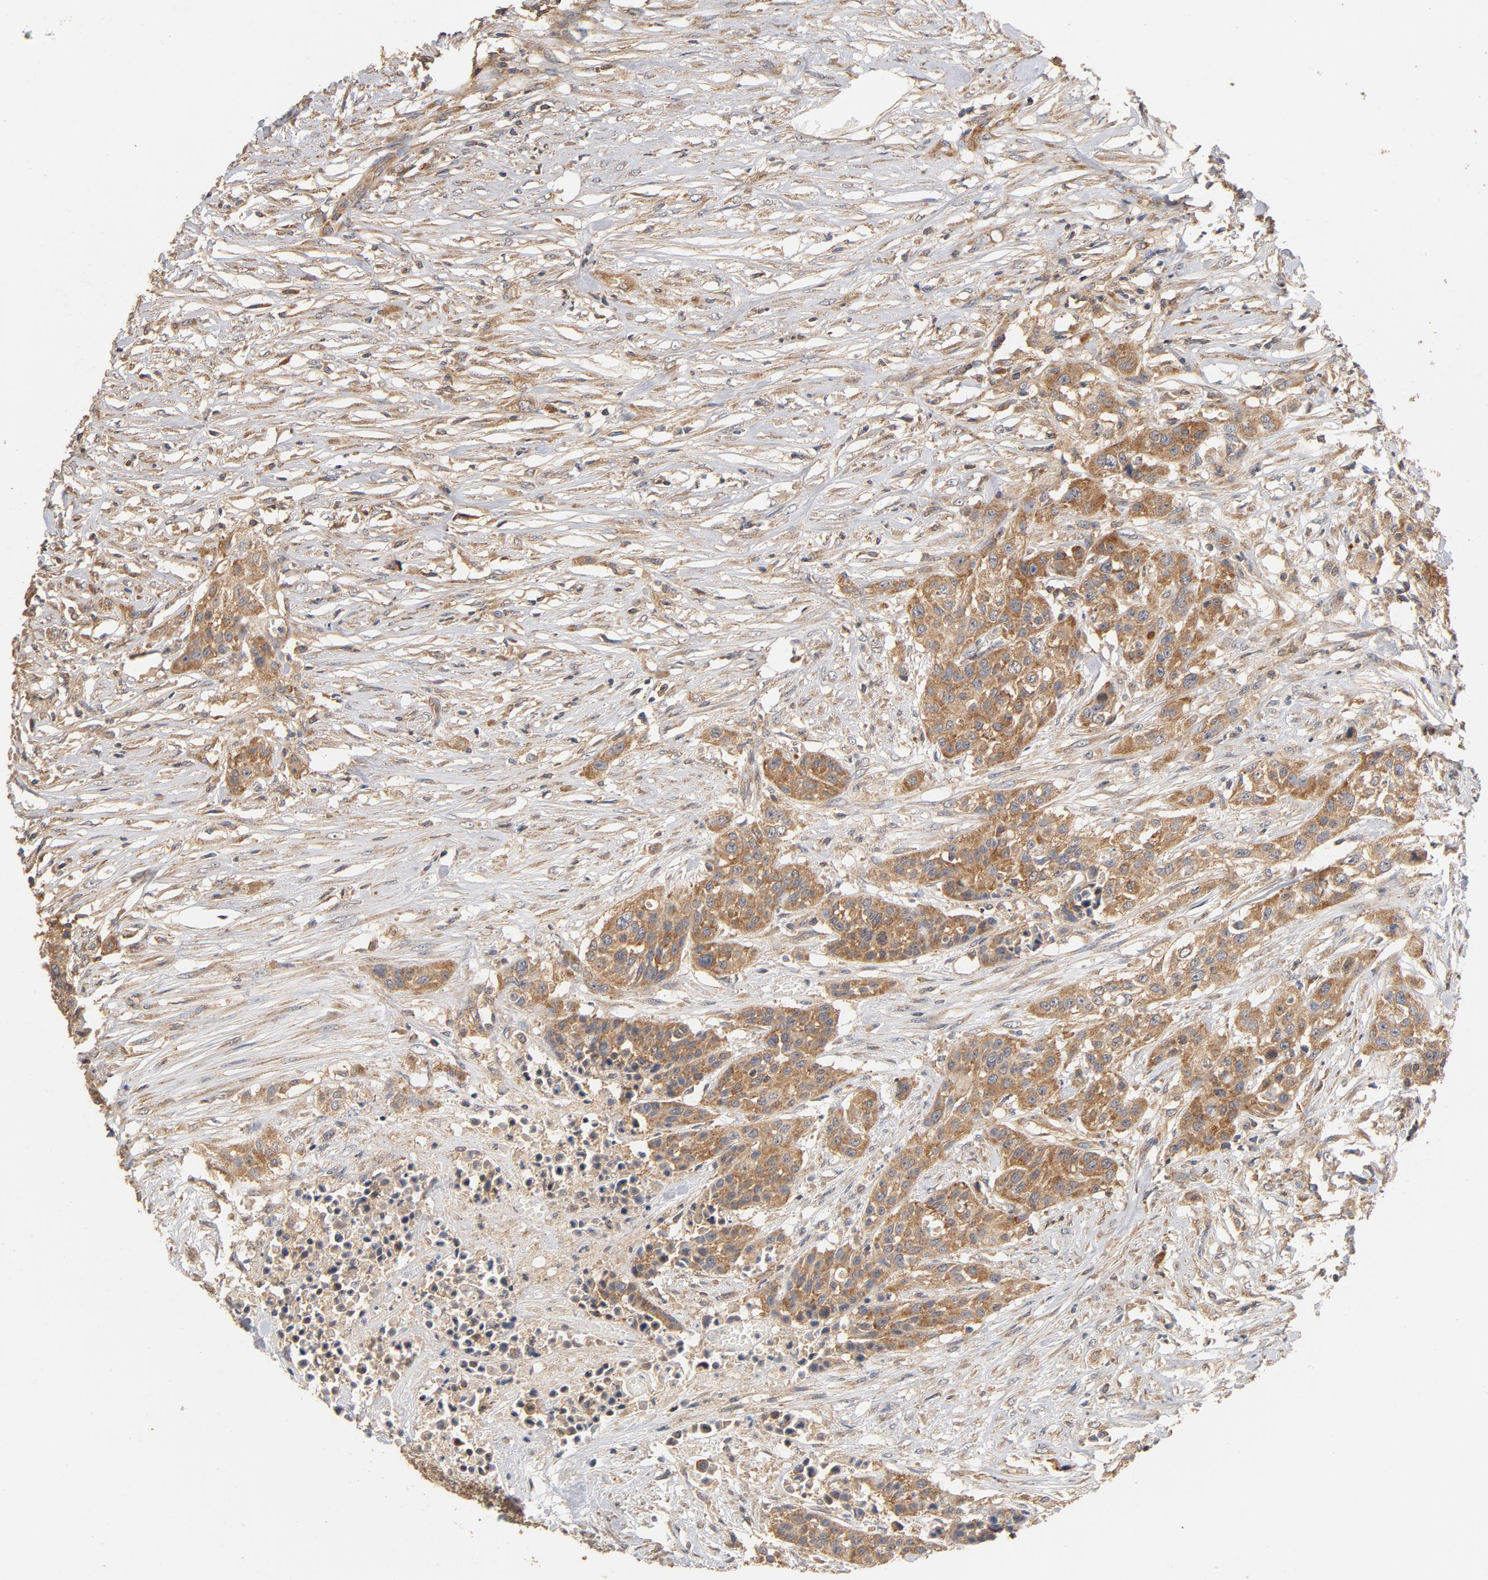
{"staining": {"intensity": "moderate", "quantity": ">75%", "location": "cytoplasmic/membranous"}, "tissue": "urothelial cancer", "cell_type": "Tumor cells", "image_type": "cancer", "snomed": [{"axis": "morphology", "description": "Urothelial carcinoma, High grade"}, {"axis": "topography", "description": "Urinary bladder"}], "caption": "The micrograph displays immunohistochemical staining of high-grade urothelial carcinoma. There is moderate cytoplasmic/membranous positivity is present in about >75% of tumor cells.", "gene": "DDX6", "patient": {"sex": "male", "age": 74}}